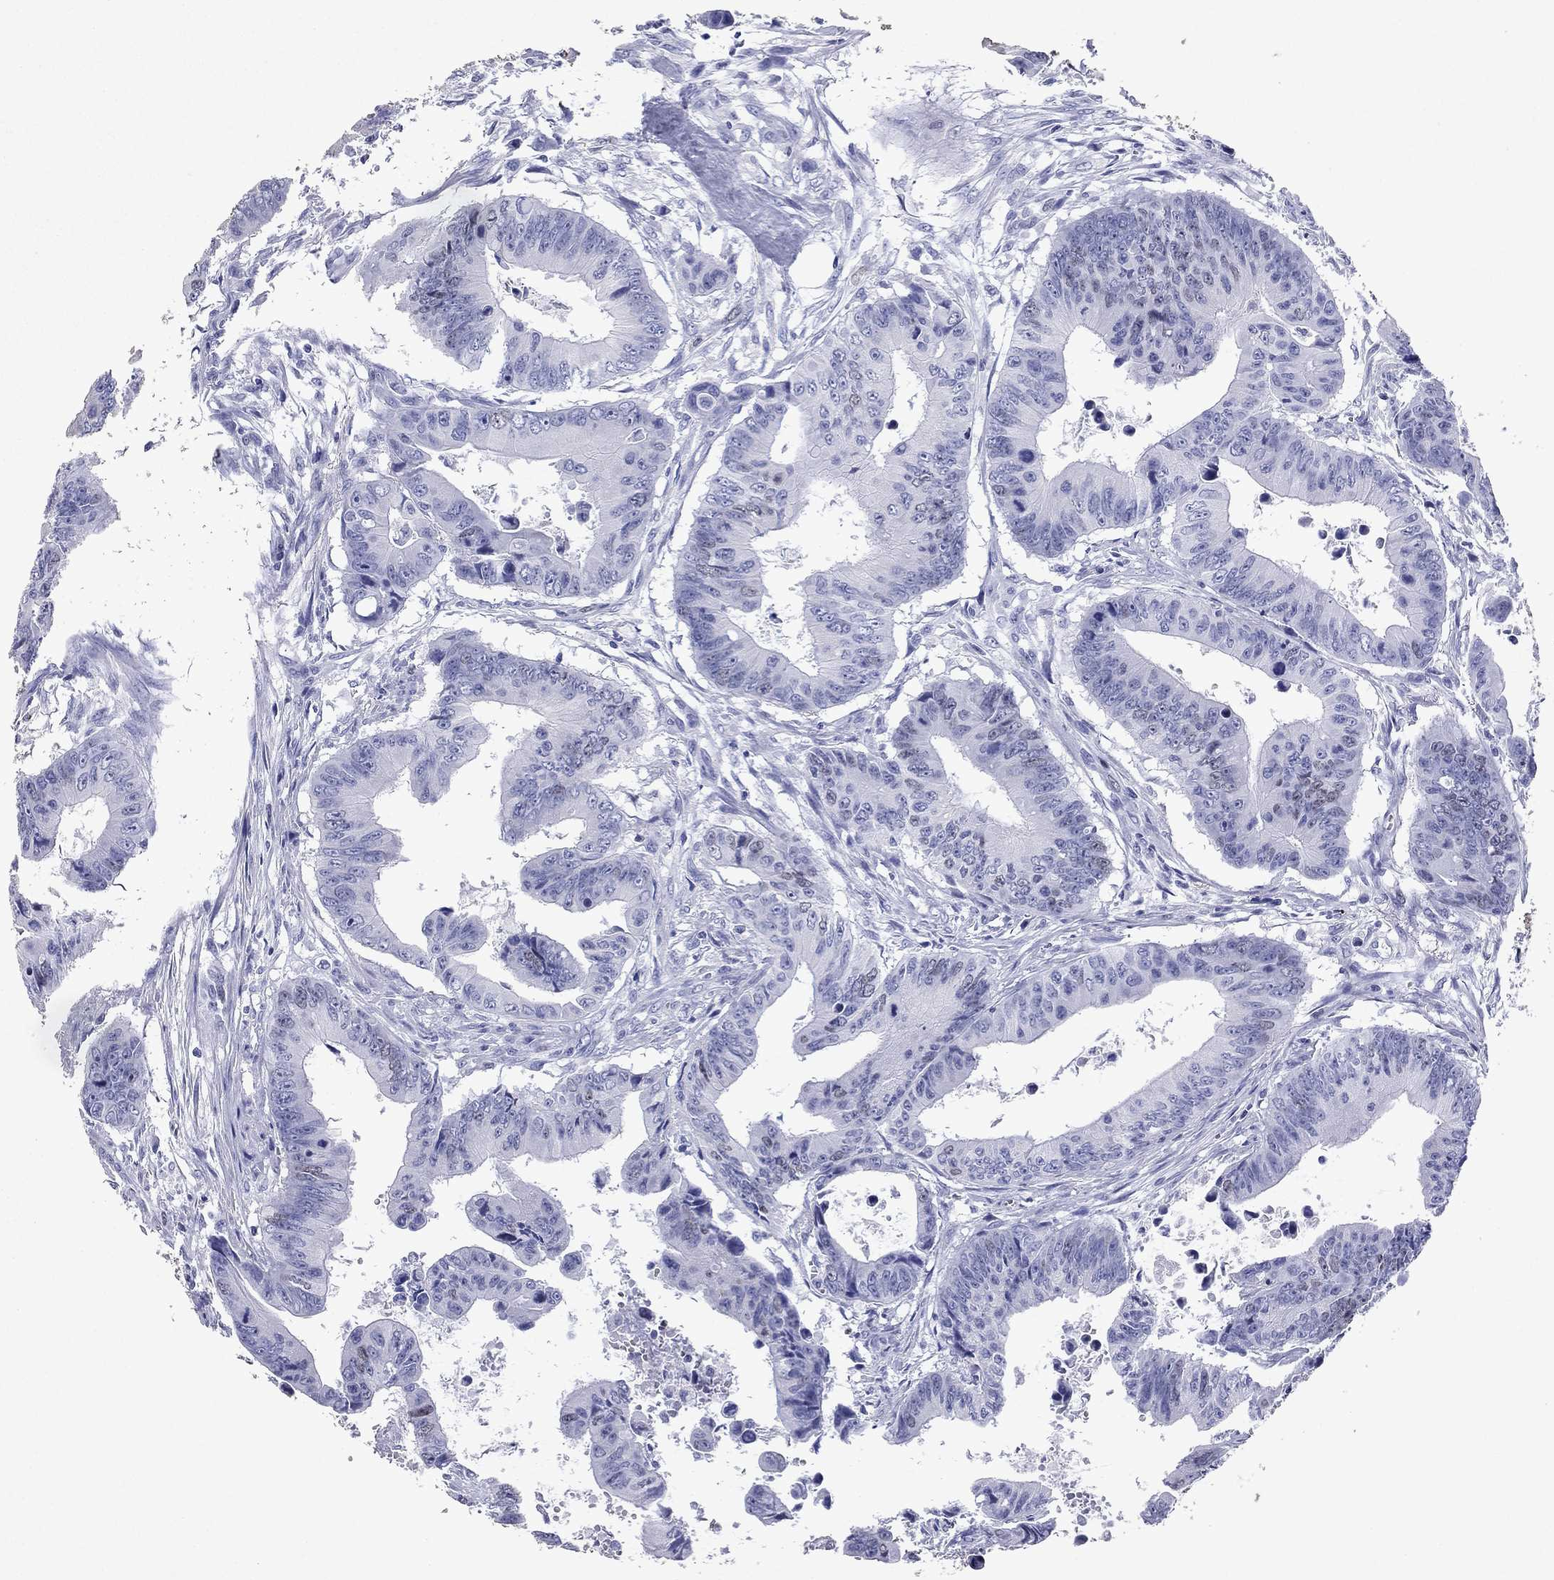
{"staining": {"intensity": "weak", "quantity": "<25%", "location": "nuclear"}, "tissue": "colorectal cancer", "cell_type": "Tumor cells", "image_type": "cancer", "snomed": [{"axis": "morphology", "description": "Adenocarcinoma, NOS"}, {"axis": "topography", "description": "Colon"}], "caption": "An immunohistochemistry (IHC) photomicrograph of colorectal adenocarcinoma is shown. There is no staining in tumor cells of colorectal adenocarcinoma.", "gene": "GZMK", "patient": {"sex": "female", "age": 87}}